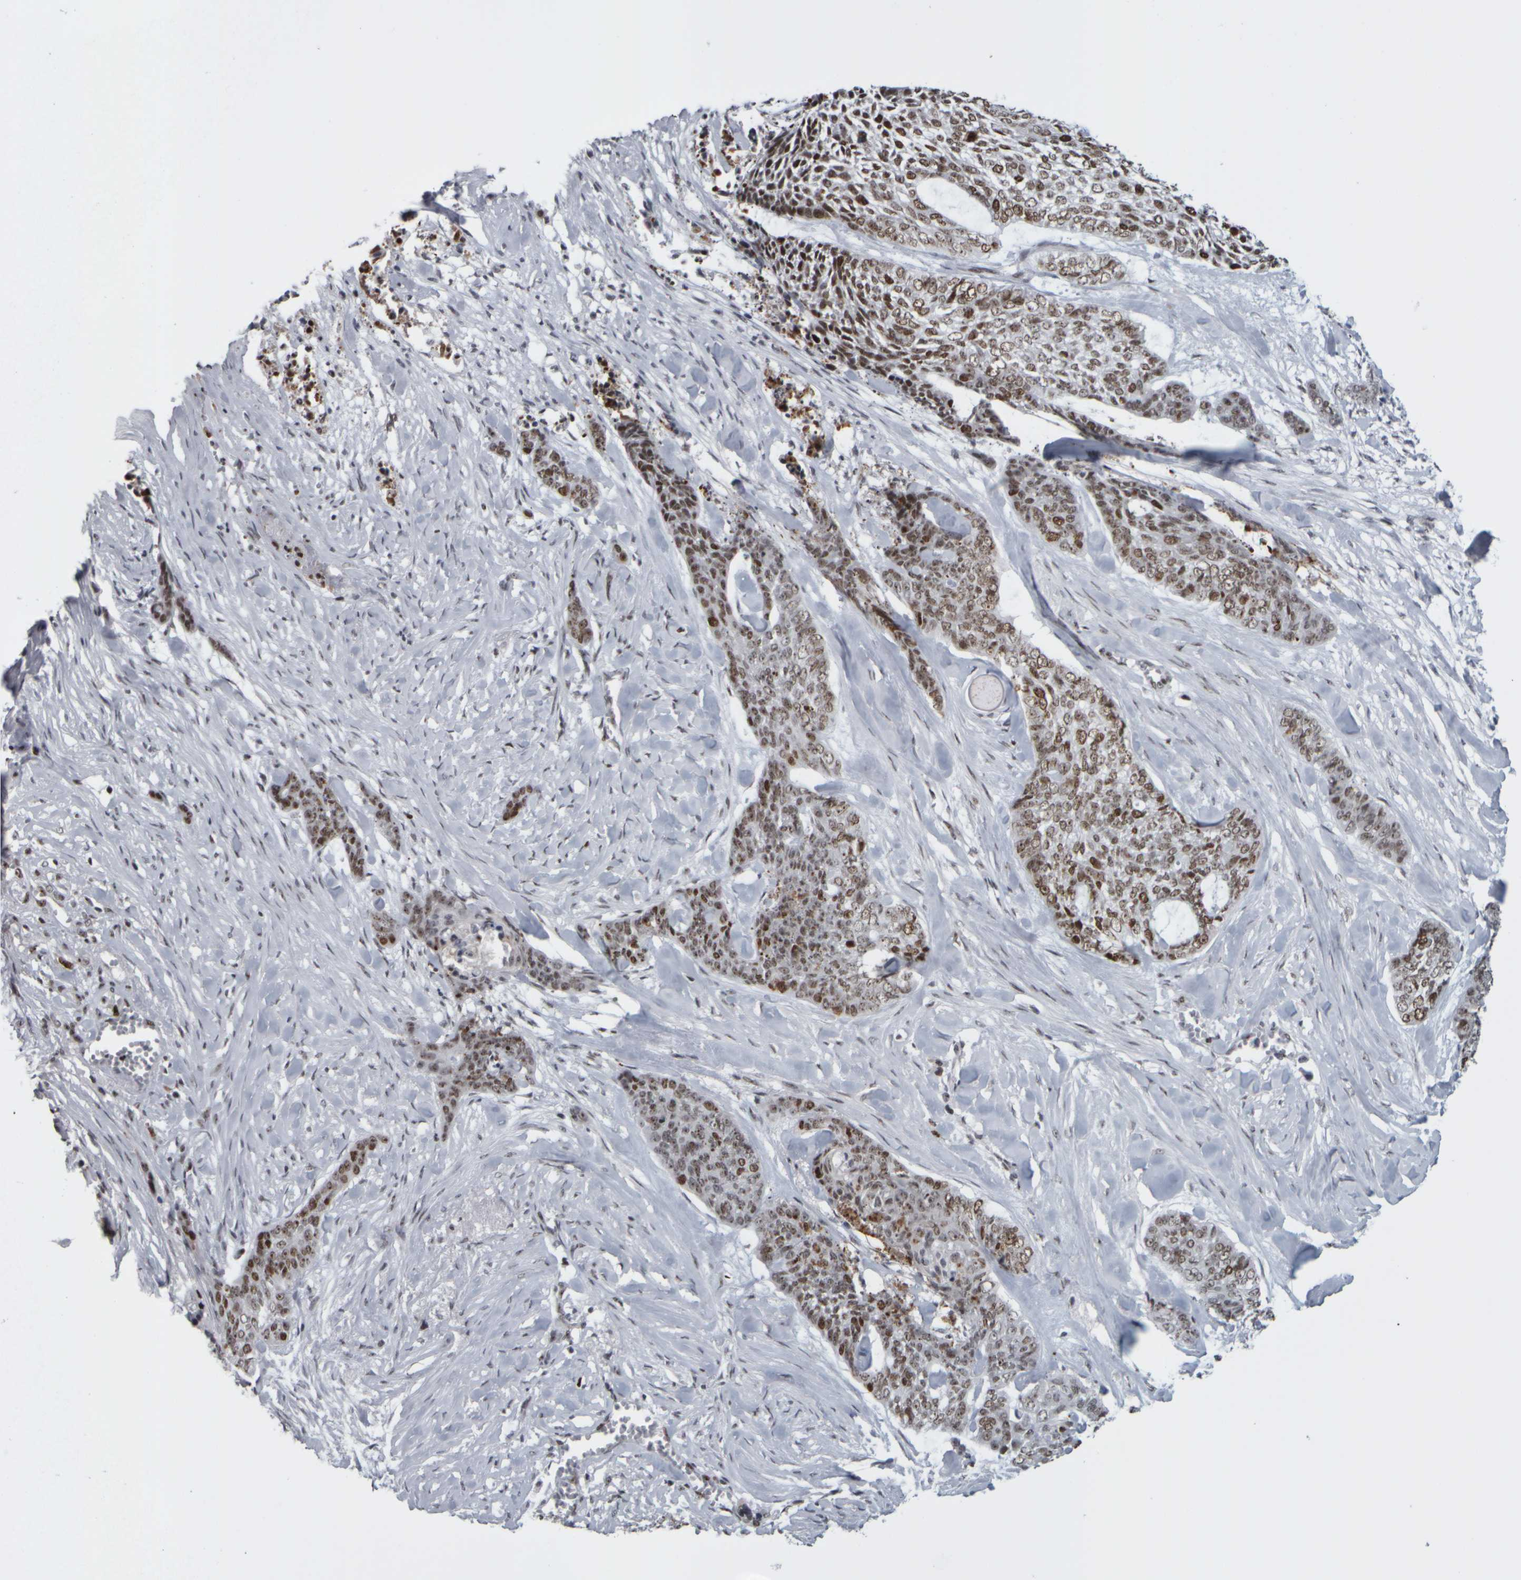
{"staining": {"intensity": "weak", "quantity": ">75%", "location": "nuclear"}, "tissue": "skin cancer", "cell_type": "Tumor cells", "image_type": "cancer", "snomed": [{"axis": "morphology", "description": "Basal cell carcinoma"}, {"axis": "topography", "description": "Skin"}], "caption": "An immunohistochemistry image of neoplastic tissue is shown. Protein staining in brown labels weak nuclear positivity in basal cell carcinoma (skin) within tumor cells.", "gene": "TOP2B", "patient": {"sex": "female", "age": 64}}